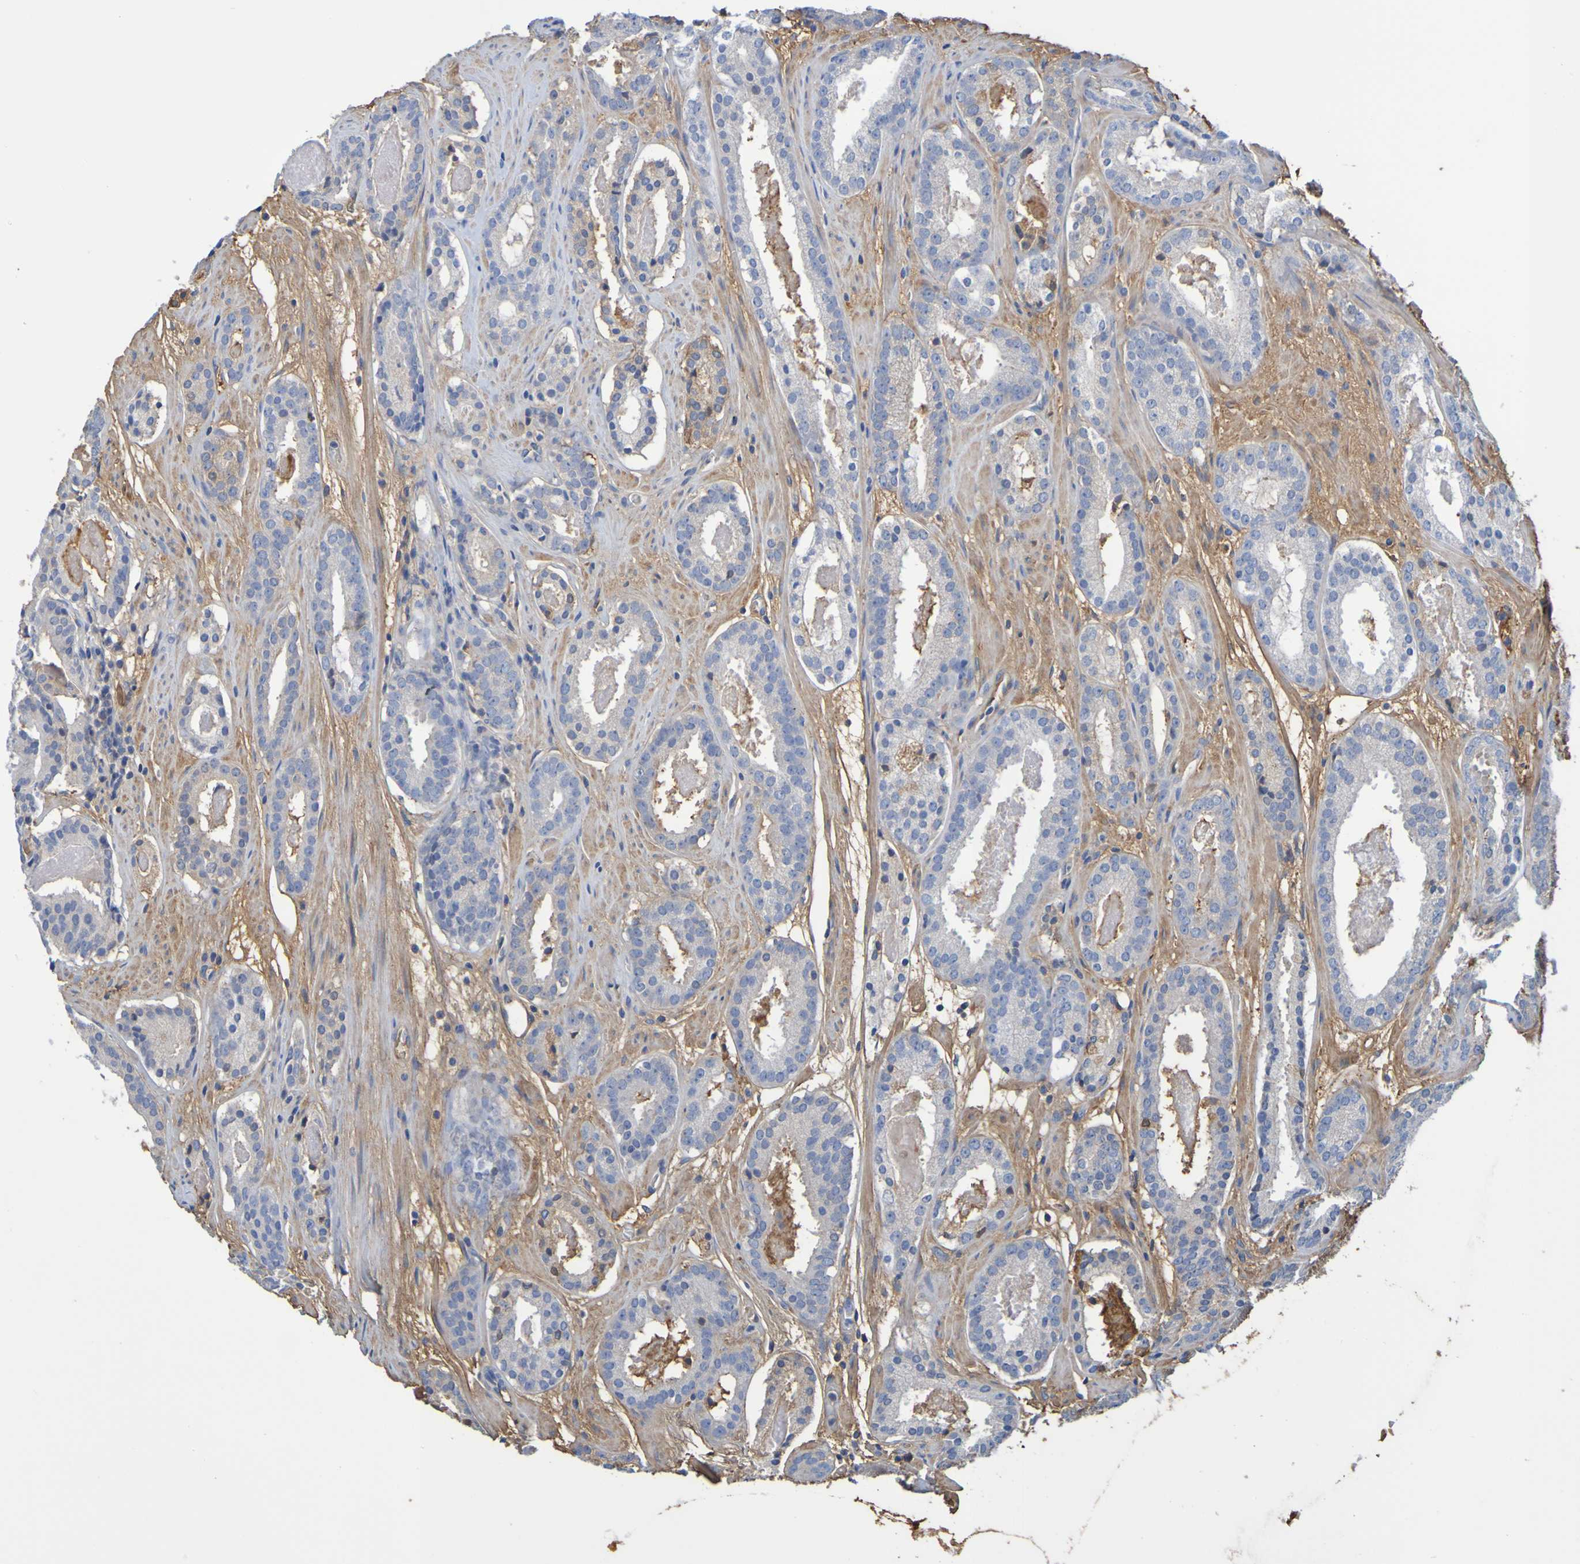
{"staining": {"intensity": "negative", "quantity": "none", "location": "none"}, "tissue": "prostate cancer", "cell_type": "Tumor cells", "image_type": "cancer", "snomed": [{"axis": "morphology", "description": "Adenocarcinoma, Low grade"}, {"axis": "topography", "description": "Prostate"}], "caption": "The IHC histopathology image has no significant expression in tumor cells of prostate low-grade adenocarcinoma tissue. (Brightfield microscopy of DAB immunohistochemistry at high magnification).", "gene": "GAB3", "patient": {"sex": "male", "age": 69}}